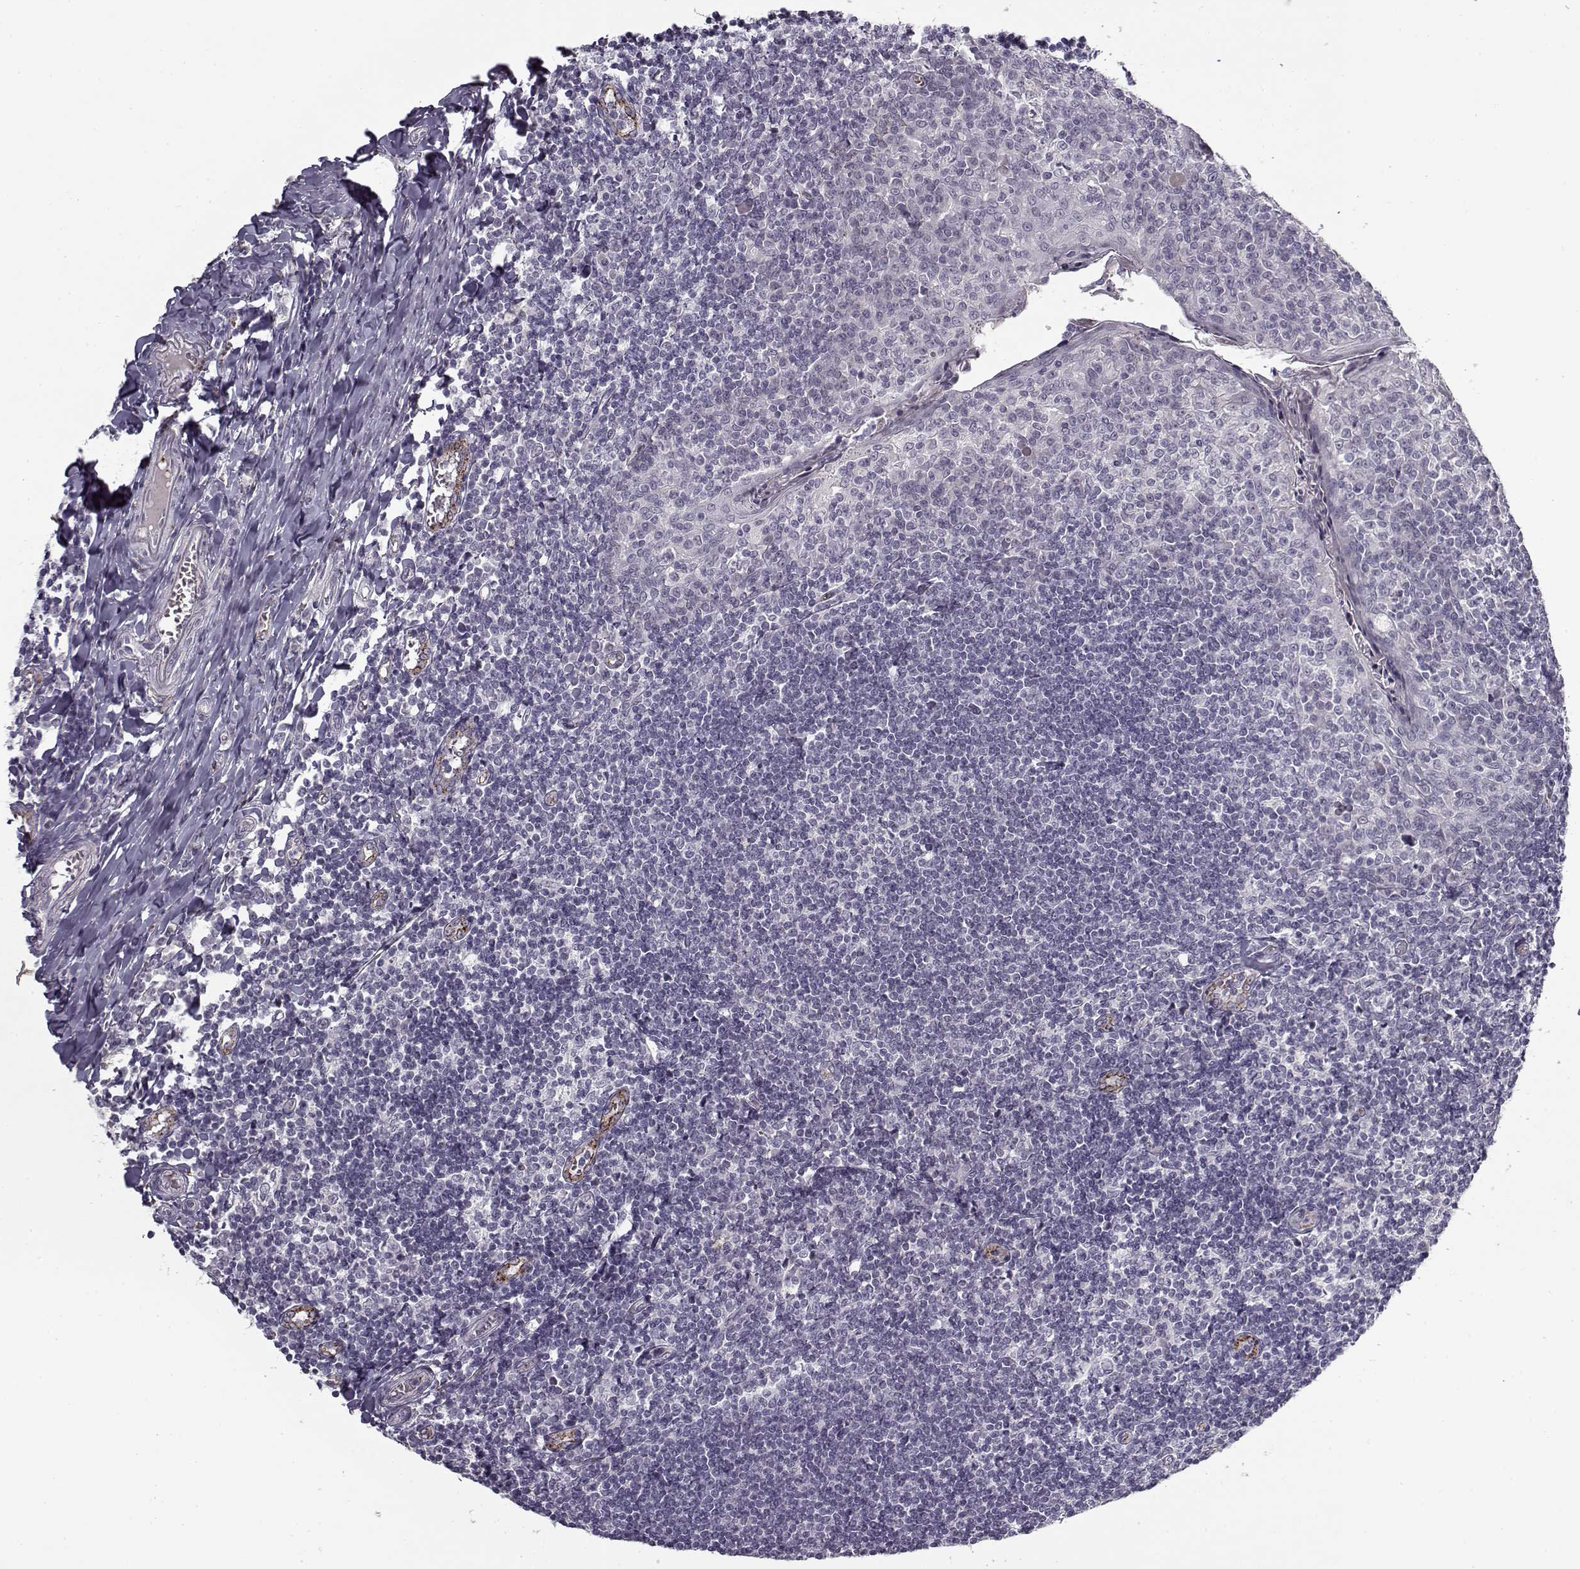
{"staining": {"intensity": "negative", "quantity": "none", "location": "none"}, "tissue": "tonsil", "cell_type": "Germinal center cells", "image_type": "normal", "snomed": [{"axis": "morphology", "description": "Normal tissue, NOS"}, {"axis": "topography", "description": "Tonsil"}], "caption": "DAB immunohistochemical staining of benign human tonsil displays no significant expression in germinal center cells. The staining is performed using DAB (3,3'-diaminobenzidine) brown chromogen with nuclei counter-stained in using hematoxylin.", "gene": "SNCA", "patient": {"sex": "female", "age": 12}}